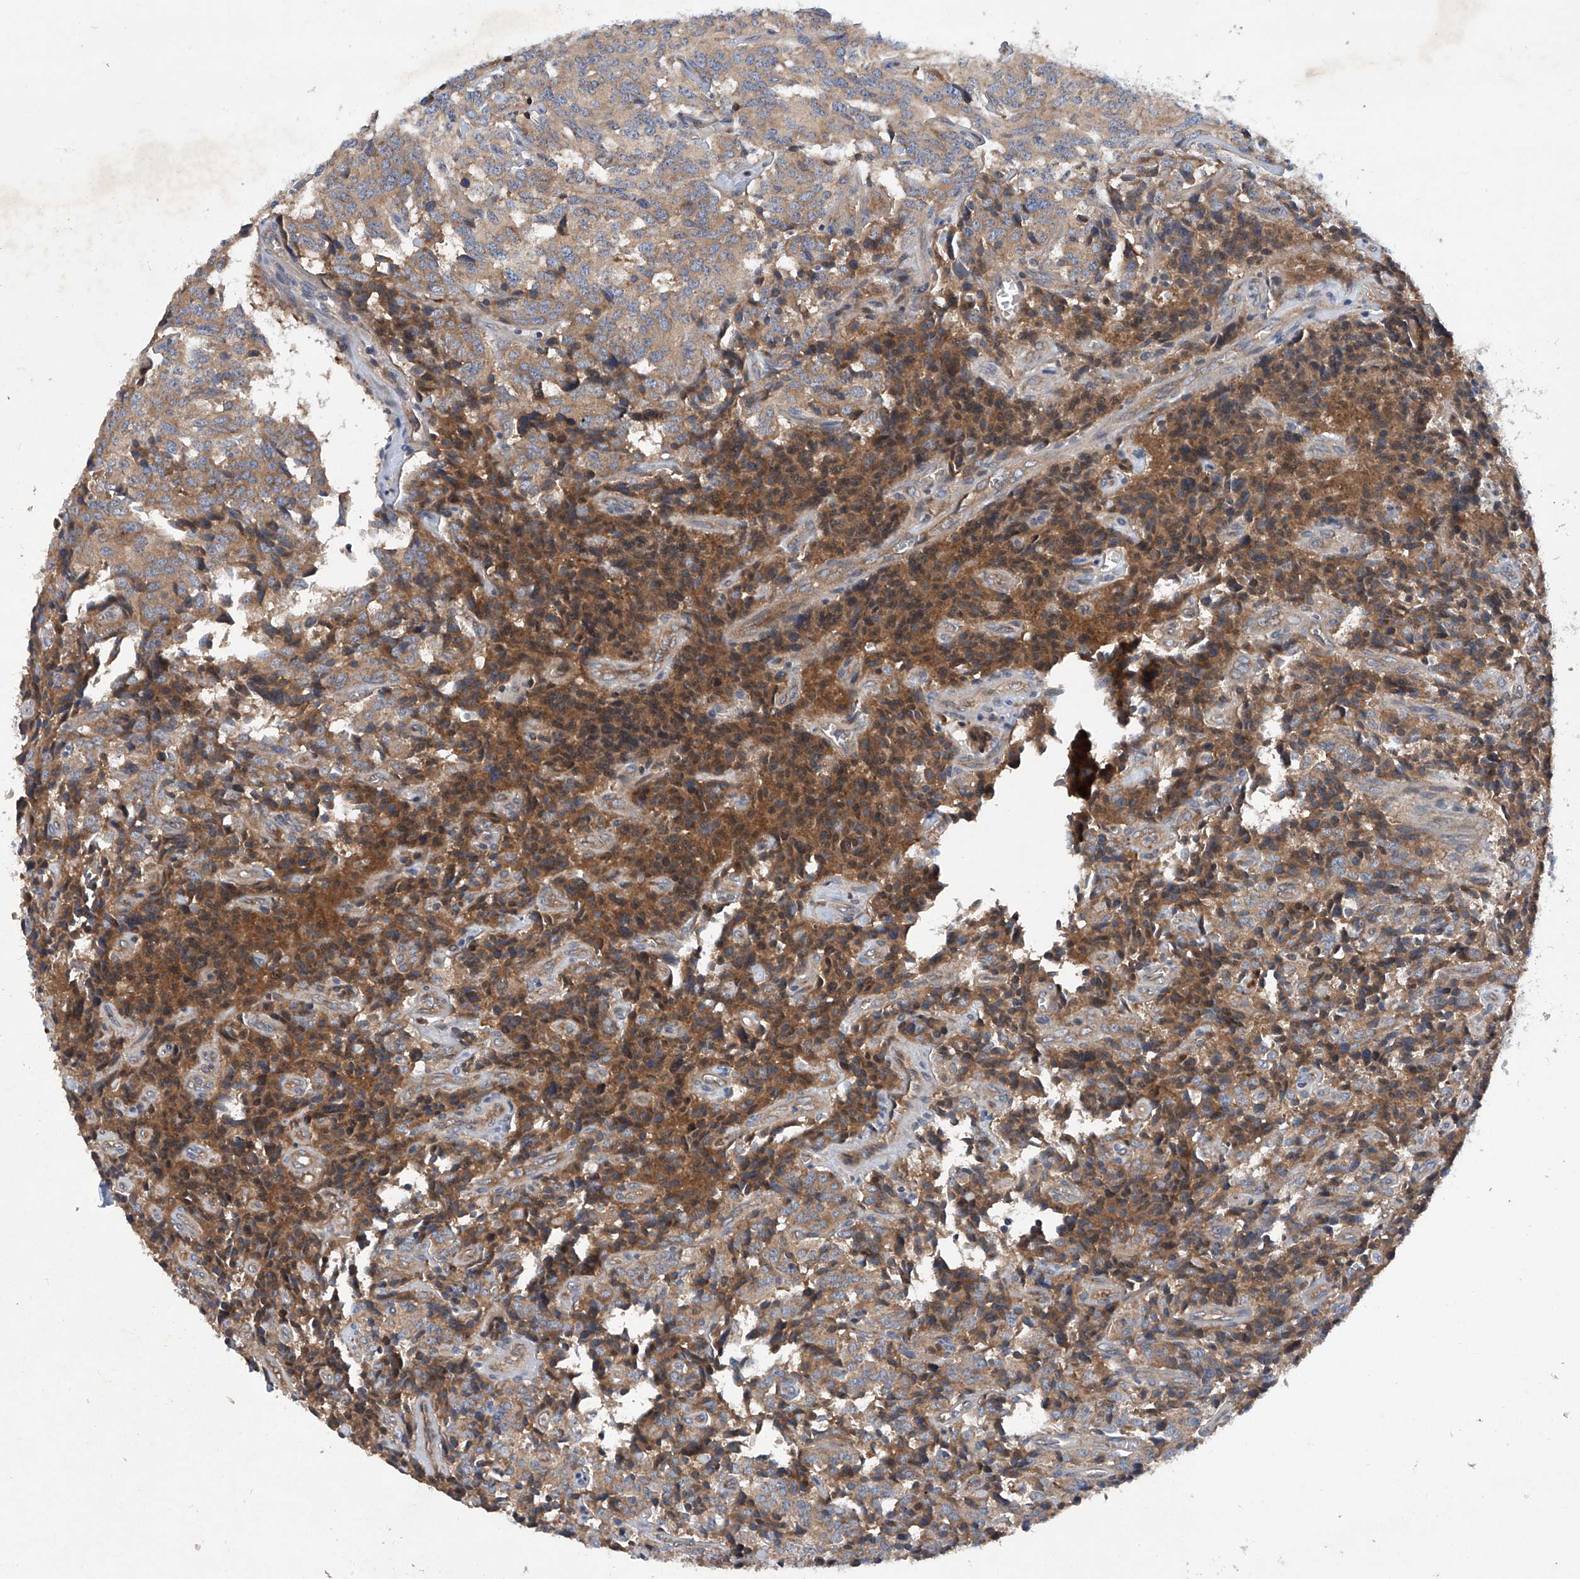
{"staining": {"intensity": "moderate", "quantity": "25%-75%", "location": "cytoplasmic/membranous"}, "tissue": "carcinoid", "cell_type": "Tumor cells", "image_type": "cancer", "snomed": [{"axis": "morphology", "description": "Carcinoid, malignant, NOS"}, {"axis": "topography", "description": "Lung"}], "caption": "Immunohistochemistry histopathology image of neoplastic tissue: human carcinoid stained using immunohistochemistry (IHC) shows medium levels of moderate protein expression localized specifically in the cytoplasmic/membranous of tumor cells, appearing as a cytoplasmic/membranous brown color.", "gene": "ASCC3", "patient": {"sex": "female", "age": 46}}